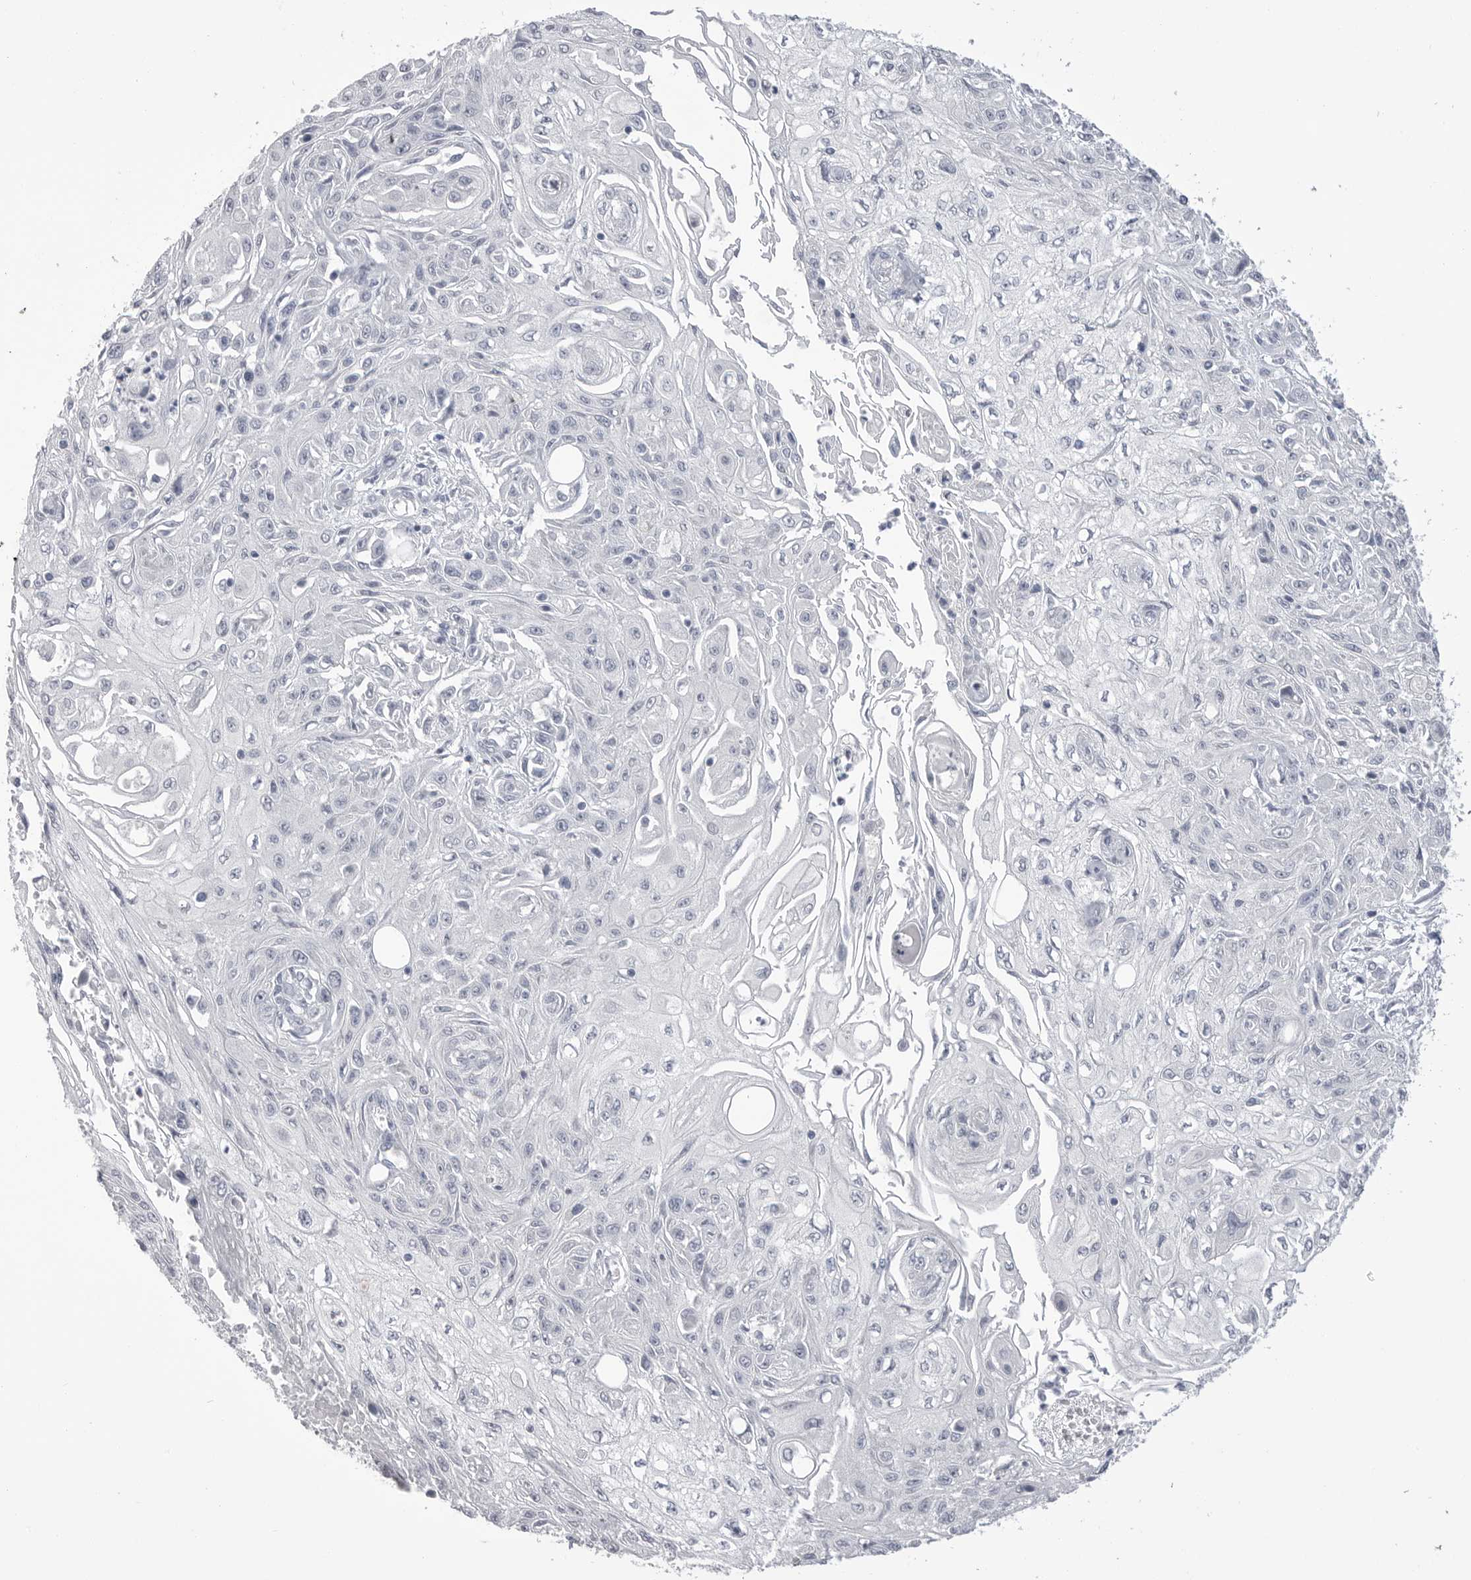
{"staining": {"intensity": "negative", "quantity": "none", "location": "none"}, "tissue": "skin cancer", "cell_type": "Tumor cells", "image_type": "cancer", "snomed": [{"axis": "morphology", "description": "Squamous cell carcinoma, NOS"}, {"axis": "morphology", "description": "Squamous cell carcinoma, metastatic, NOS"}, {"axis": "topography", "description": "Skin"}, {"axis": "topography", "description": "Lymph node"}], "caption": "IHC photomicrograph of skin cancer (metastatic squamous cell carcinoma) stained for a protein (brown), which exhibits no positivity in tumor cells. (Stains: DAB (3,3'-diaminobenzidine) immunohistochemistry with hematoxylin counter stain, Microscopy: brightfield microscopy at high magnification).", "gene": "CPB1", "patient": {"sex": "male", "age": 75}}